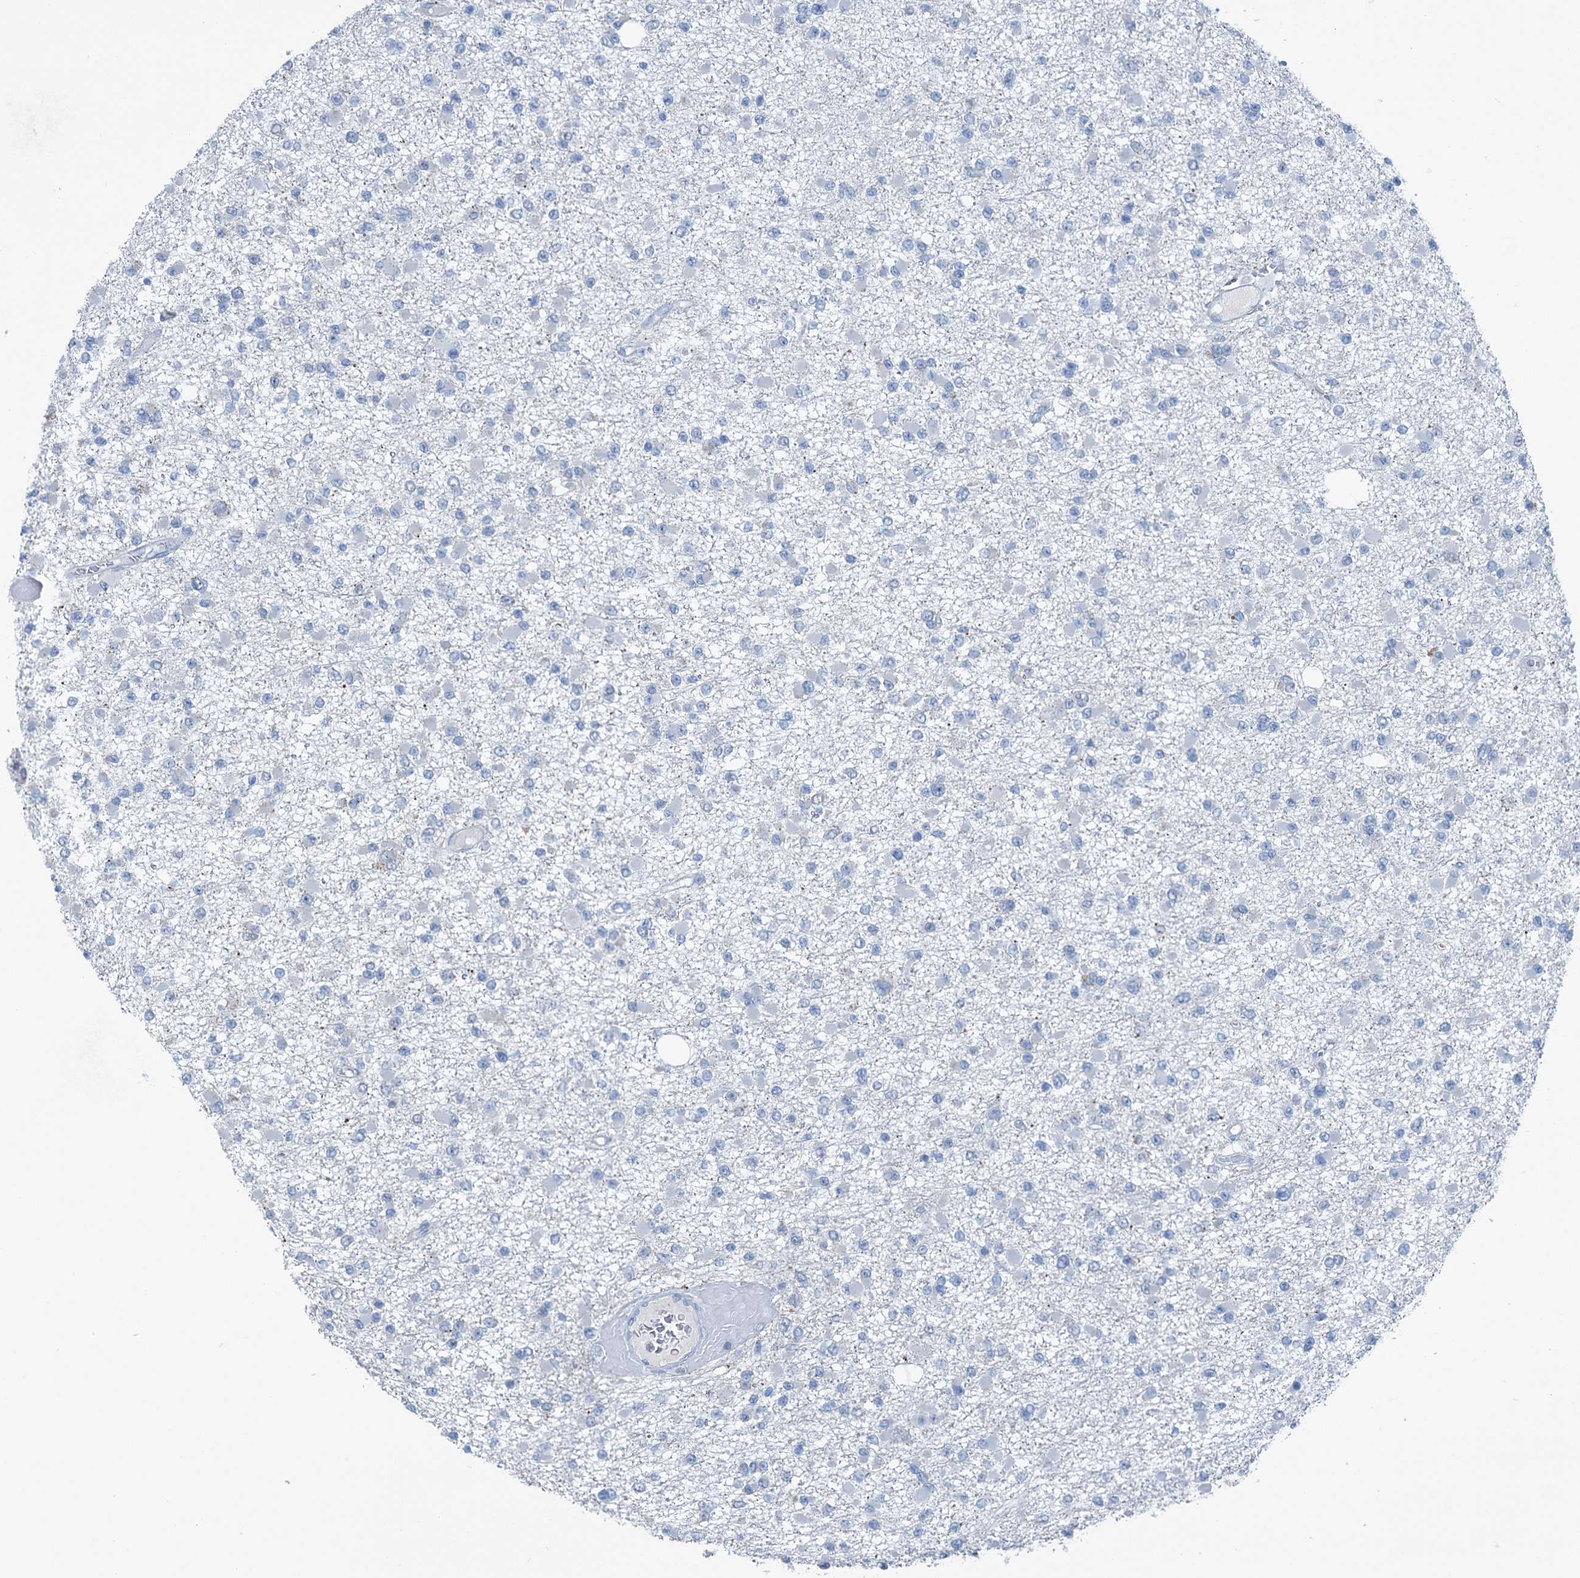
{"staining": {"intensity": "negative", "quantity": "none", "location": "none"}, "tissue": "glioma", "cell_type": "Tumor cells", "image_type": "cancer", "snomed": [{"axis": "morphology", "description": "Glioma, malignant, Low grade"}, {"axis": "topography", "description": "Brain"}], "caption": "This photomicrograph is of malignant low-grade glioma stained with immunohistochemistry (IHC) to label a protein in brown with the nuclei are counter-stained blue. There is no positivity in tumor cells.", "gene": "ELP4", "patient": {"sex": "female", "age": 22}}